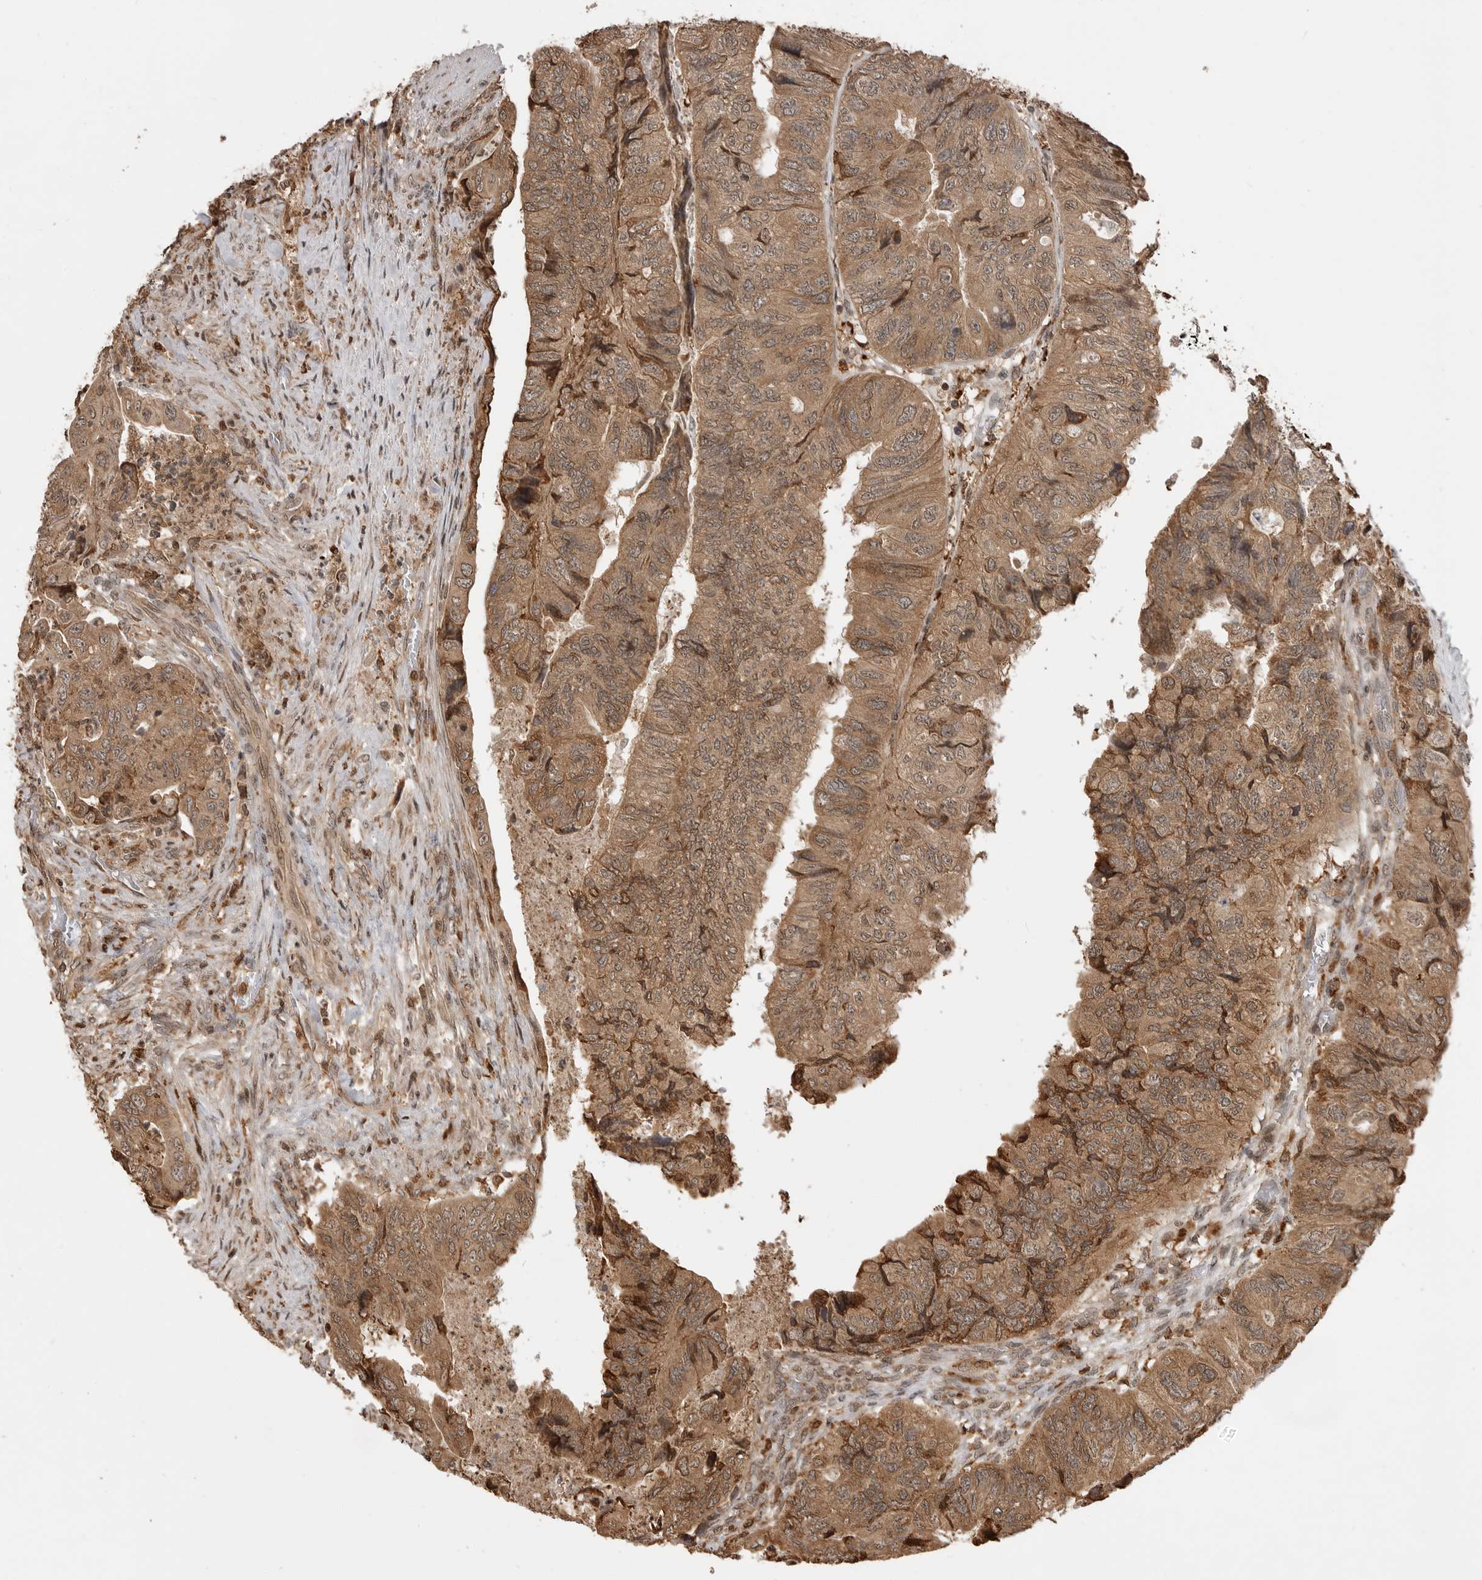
{"staining": {"intensity": "moderate", "quantity": ">75%", "location": "cytoplasmic/membranous,nuclear"}, "tissue": "colorectal cancer", "cell_type": "Tumor cells", "image_type": "cancer", "snomed": [{"axis": "morphology", "description": "Adenocarcinoma, NOS"}, {"axis": "topography", "description": "Rectum"}], "caption": "The image displays a brown stain indicating the presence of a protein in the cytoplasmic/membranous and nuclear of tumor cells in colorectal cancer. (IHC, brightfield microscopy, high magnification).", "gene": "BMP2K", "patient": {"sex": "male", "age": 63}}